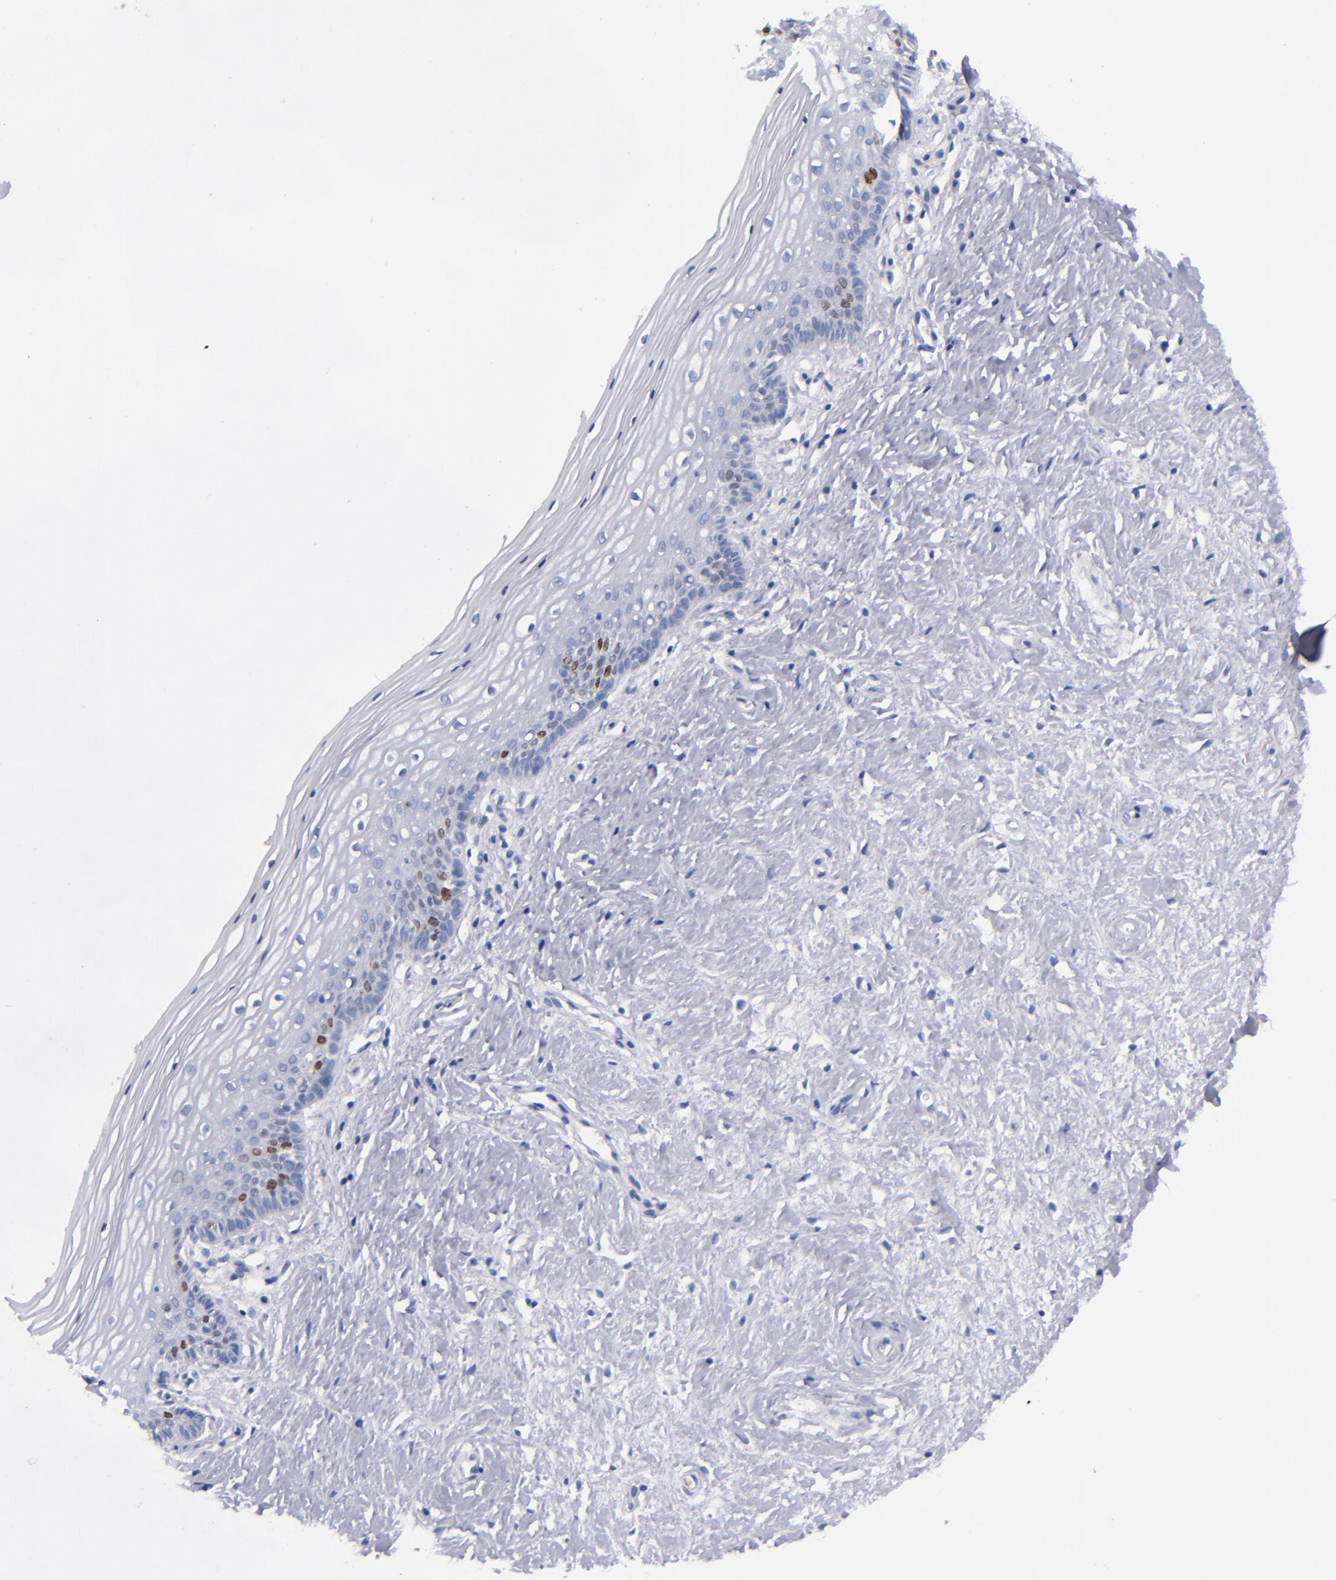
{"staining": {"intensity": "moderate", "quantity": "<25%", "location": "nuclear"}, "tissue": "vagina", "cell_type": "Squamous epithelial cells", "image_type": "normal", "snomed": [{"axis": "morphology", "description": "Normal tissue, NOS"}, {"axis": "topography", "description": "Vagina"}], "caption": "High-power microscopy captured an immunohistochemistry (IHC) image of unremarkable vagina, revealing moderate nuclear staining in about <25% of squamous epithelial cells.", "gene": "MCM7", "patient": {"sex": "female", "age": 46}}